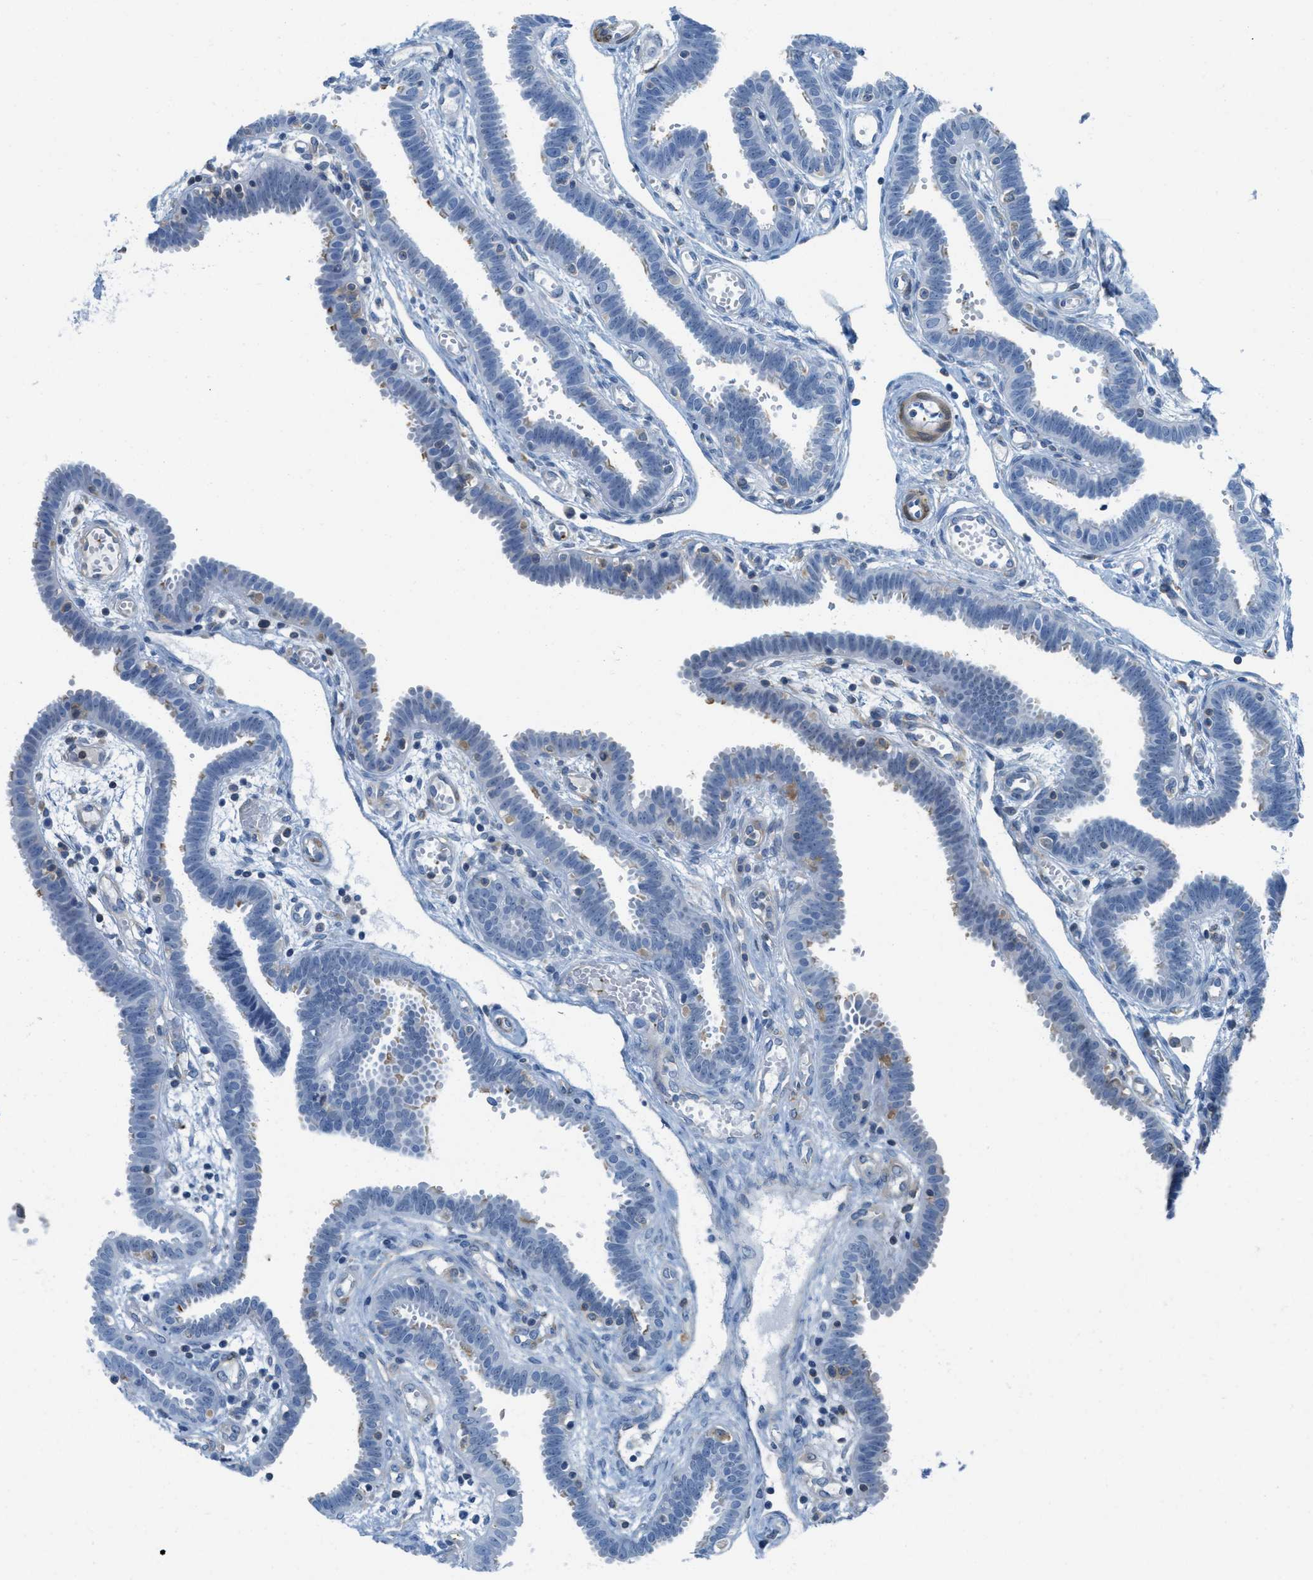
{"staining": {"intensity": "negative", "quantity": "none", "location": "none"}, "tissue": "fallopian tube", "cell_type": "Glandular cells", "image_type": "normal", "snomed": [{"axis": "morphology", "description": "Normal tissue, NOS"}, {"axis": "topography", "description": "Fallopian tube"}, {"axis": "topography", "description": "Placenta"}], "caption": "The histopathology image exhibits no staining of glandular cells in normal fallopian tube.", "gene": "MAPRE2", "patient": {"sex": "female", "age": 32}}